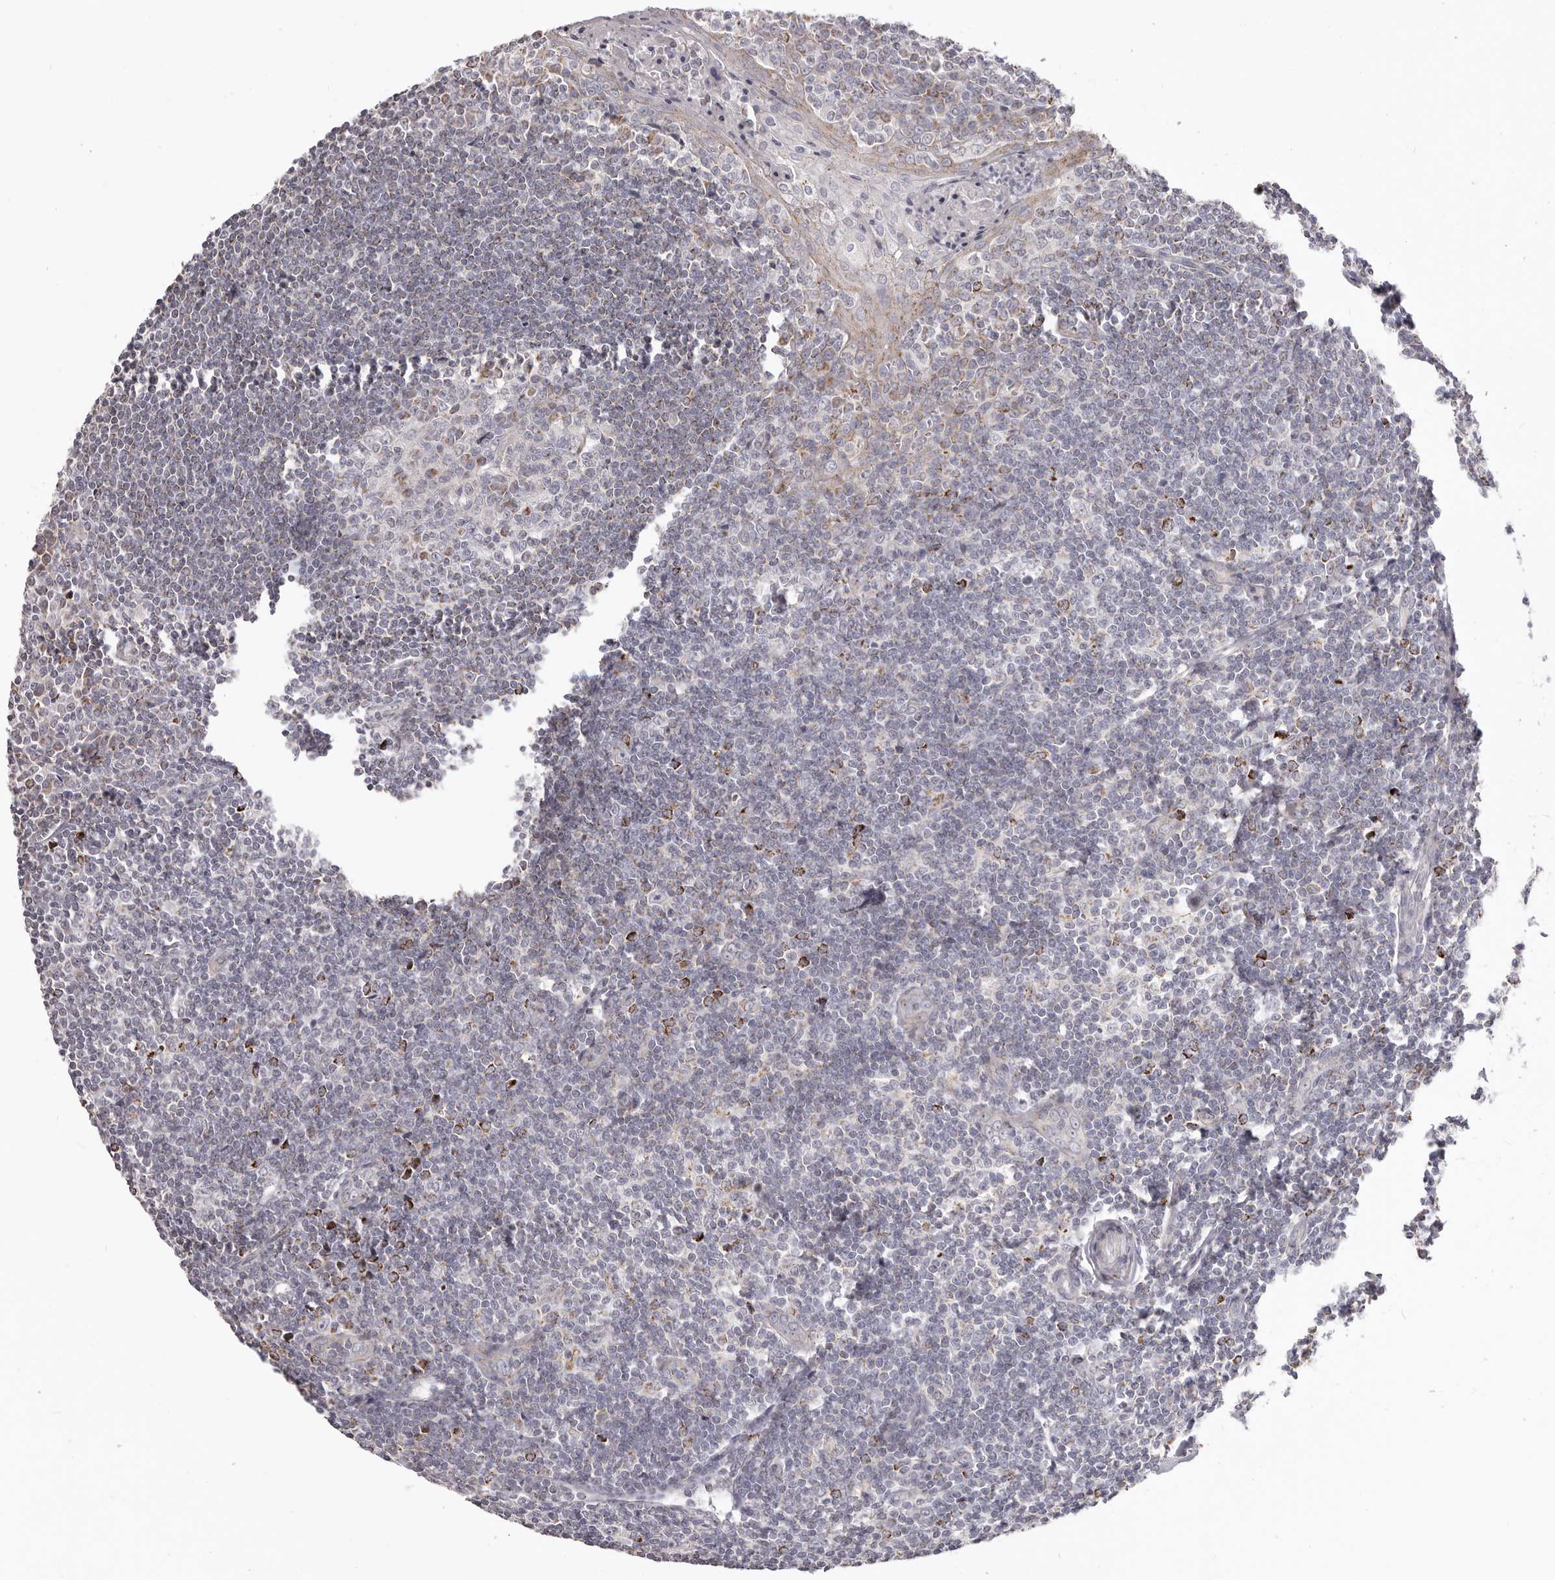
{"staining": {"intensity": "negative", "quantity": "none", "location": "none"}, "tissue": "tonsil", "cell_type": "Germinal center cells", "image_type": "normal", "snomed": [{"axis": "morphology", "description": "Normal tissue, NOS"}, {"axis": "topography", "description": "Tonsil"}], "caption": "Germinal center cells show no significant protein staining in benign tonsil. Brightfield microscopy of immunohistochemistry stained with DAB (3,3'-diaminobenzidine) (brown) and hematoxylin (blue), captured at high magnification.", "gene": "PRMT2", "patient": {"sex": "male", "age": 27}}